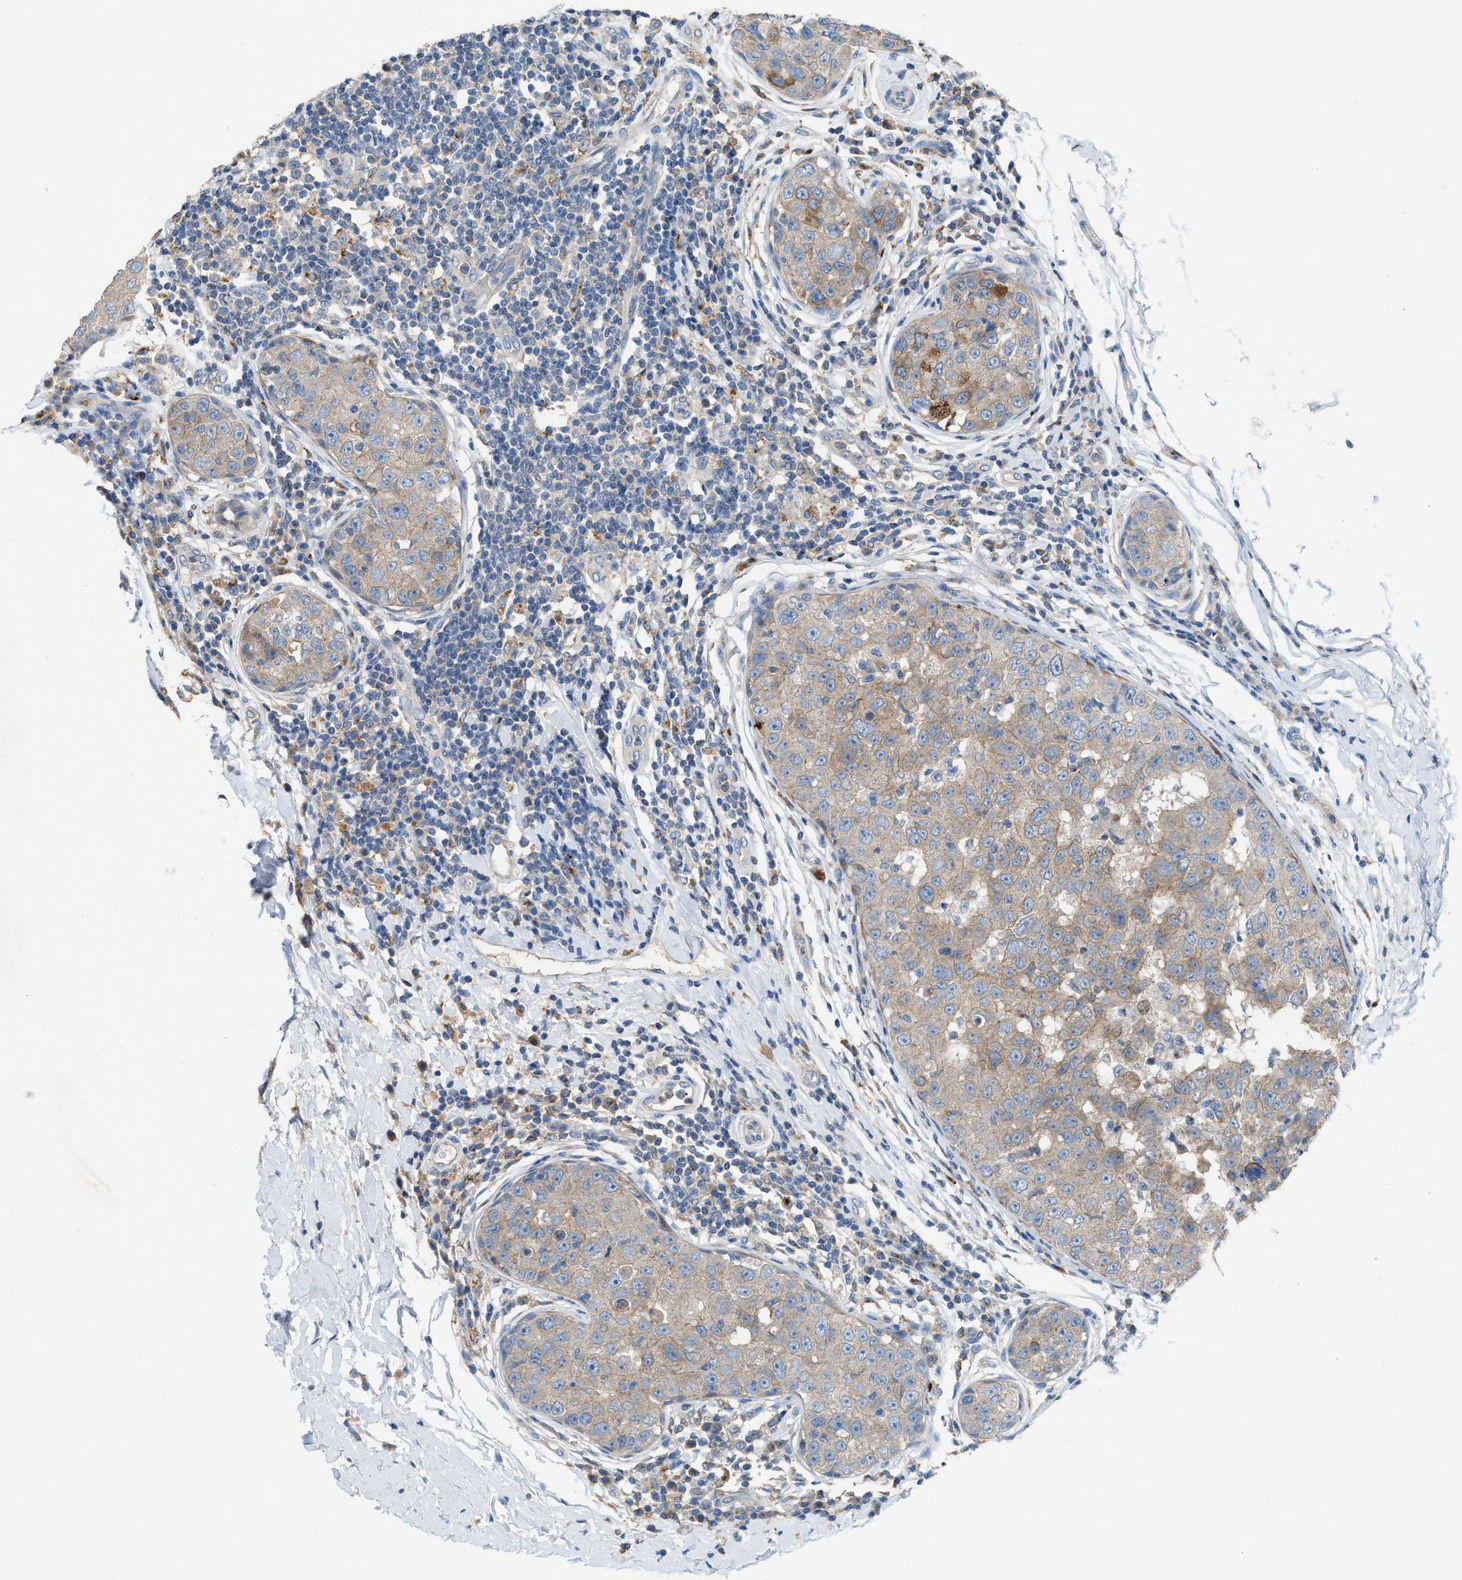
{"staining": {"intensity": "weak", "quantity": "<25%", "location": "cytoplasmic/membranous"}, "tissue": "breast cancer", "cell_type": "Tumor cells", "image_type": "cancer", "snomed": [{"axis": "morphology", "description": "Duct carcinoma"}, {"axis": "topography", "description": "Breast"}], "caption": "High magnification brightfield microscopy of breast cancer (intraductal carcinoma) stained with DAB (brown) and counterstained with hematoxylin (blue): tumor cells show no significant positivity.", "gene": "AOAH", "patient": {"sex": "female", "age": 27}}